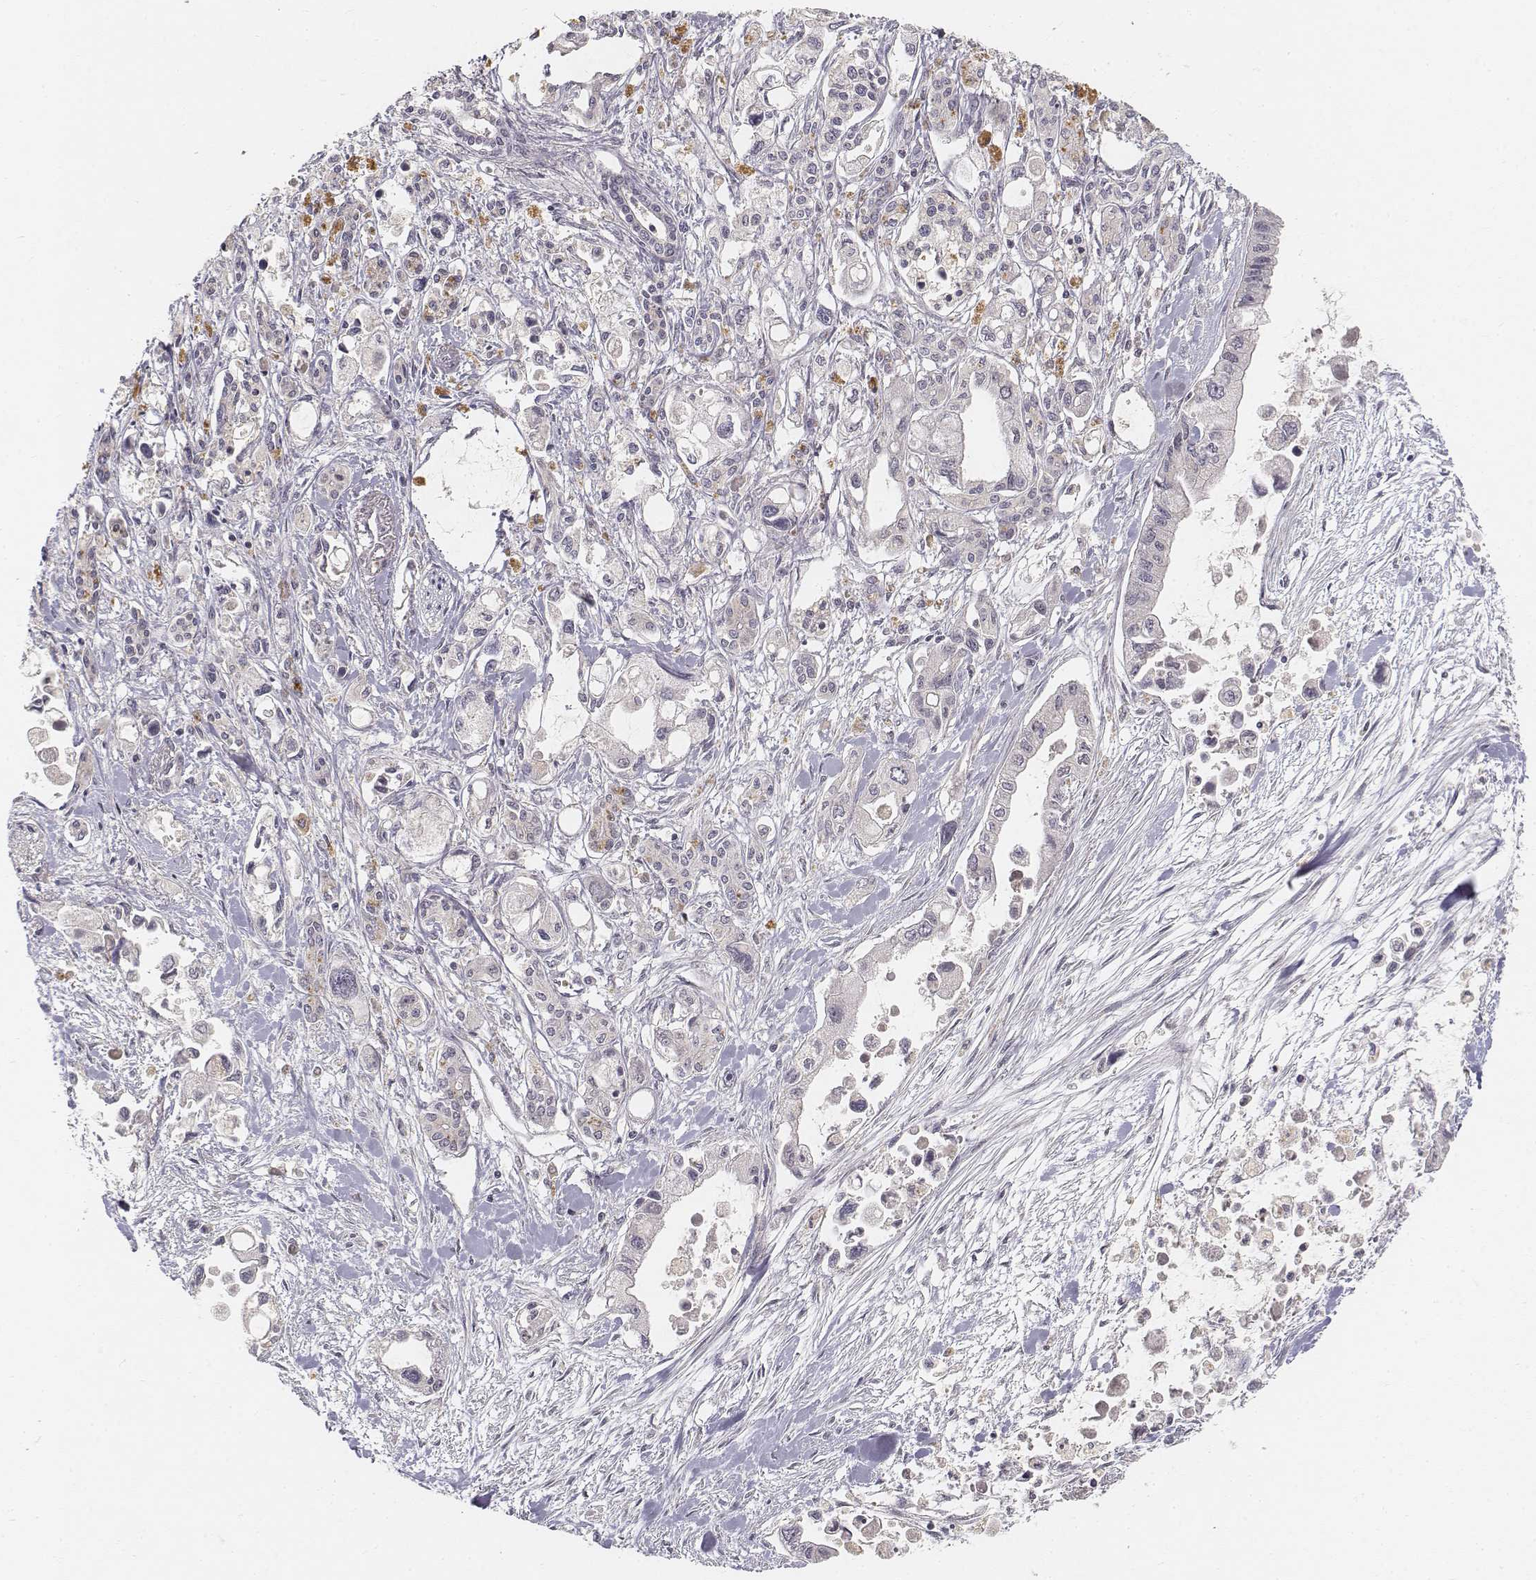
{"staining": {"intensity": "negative", "quantity": "none", "location": "none"}, "tissue": "pancreatic cancer", "cell_type": "Tumor cells", "image_type": "cancer", "snomed": [{"axis": "morphology", "description": "Adenocarcinoma, NOS"}, {"axis": "topography", "description": "Pancreas"}], "caption": "IHC micrograph of neoplastic tissue: human pancreatic cancer stained with DAB shows no significant protein staining in tumor cells.", "gene": "FANCD2", "patient": {"sex": "female", "age": 61}}